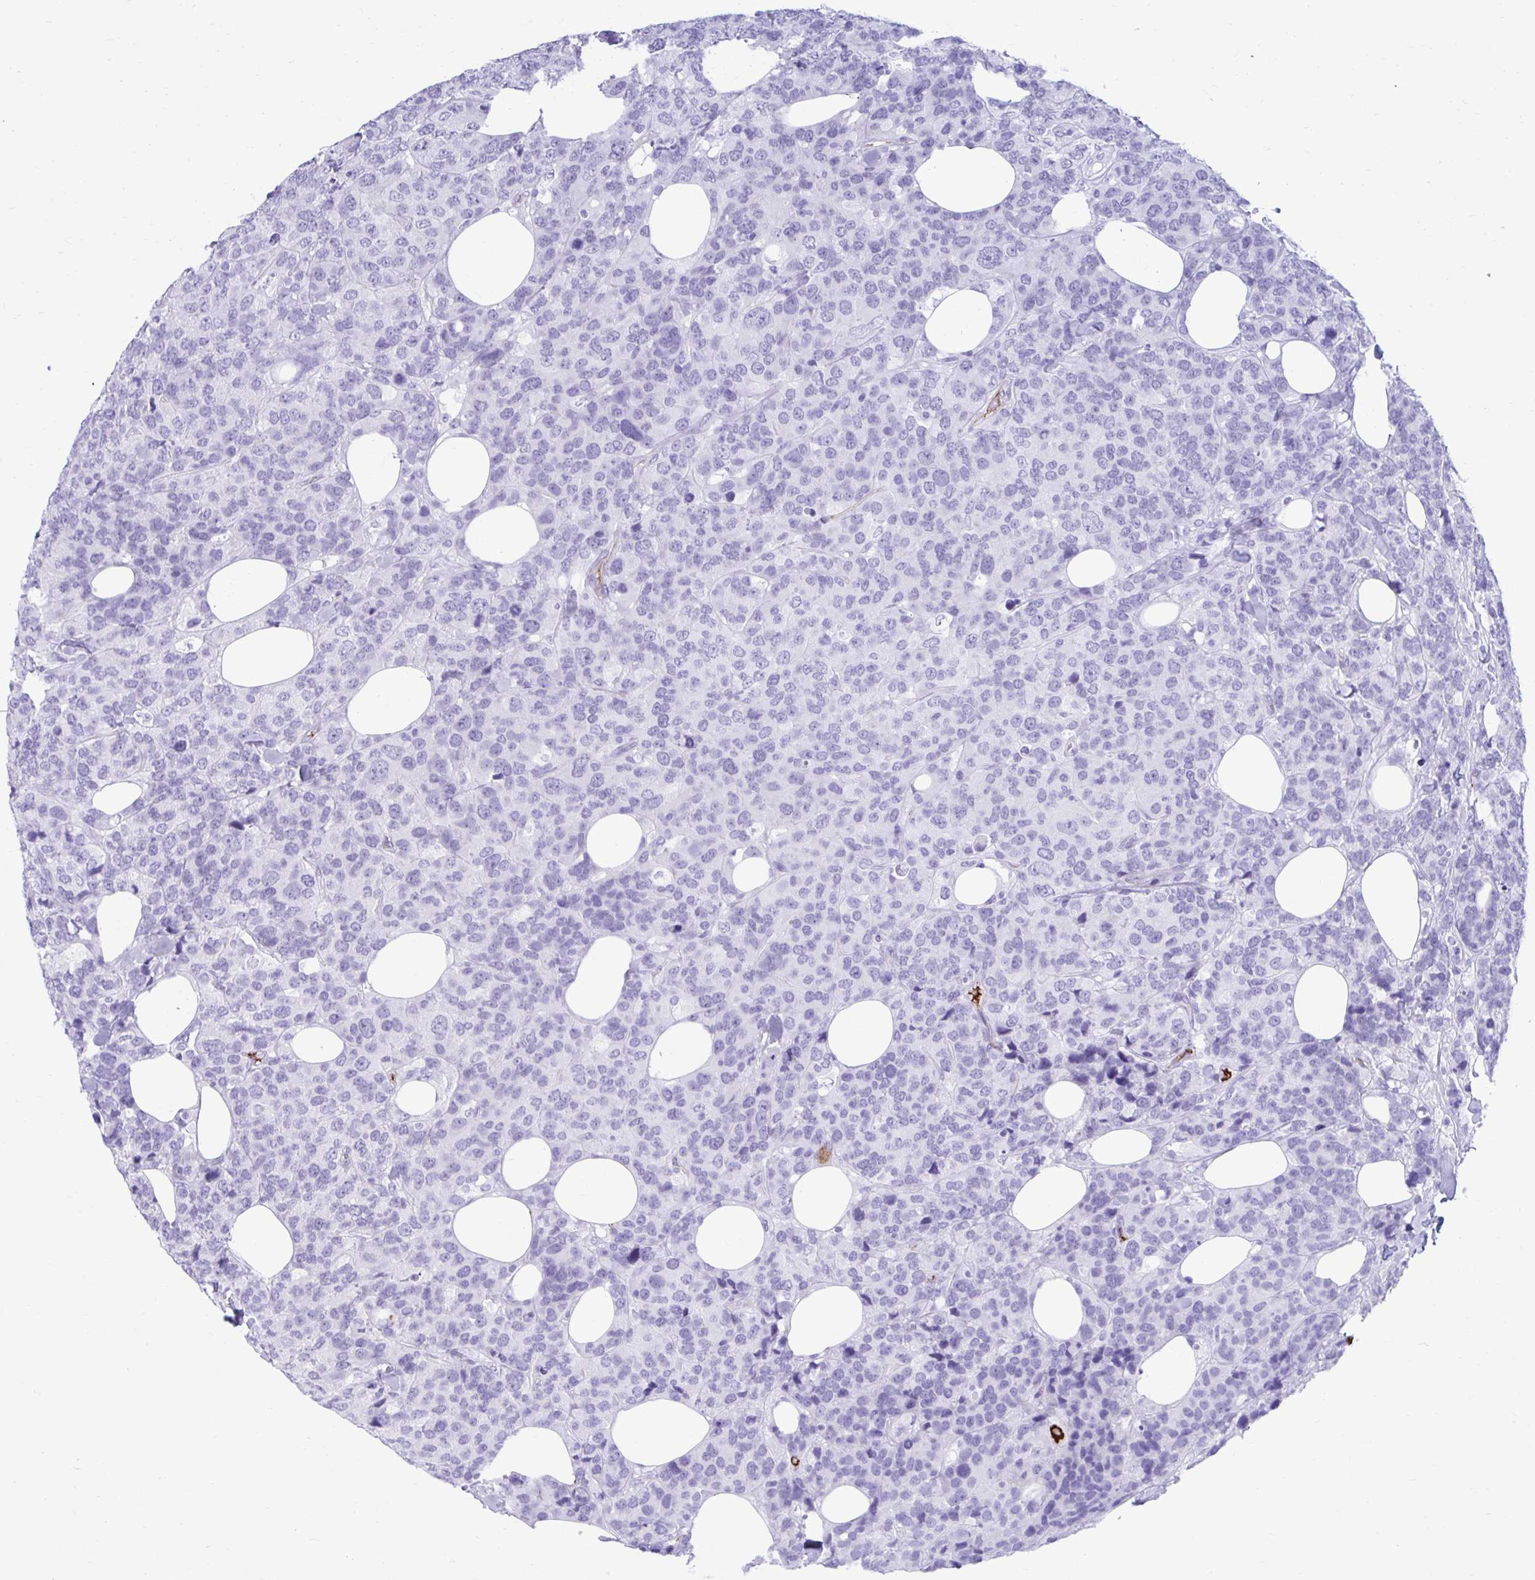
{"staining": {"intensity": "negative", "quantity": "none", "location": "none"}, "tissue": "breast cancer", "cell_type": "Tumor cells", "image_type": "cancer", "snomed": [{"axis": "morphology", "description": "Lobular carcinoma"}, {"axis": "topography", "description": "Breast"}], "caption": "Breast cancer was stained to show a protein in brown. There is no significant positivity in tumor cells.", "gene": "SMIM9", "patient": {"sex": "female", "age": 59}}